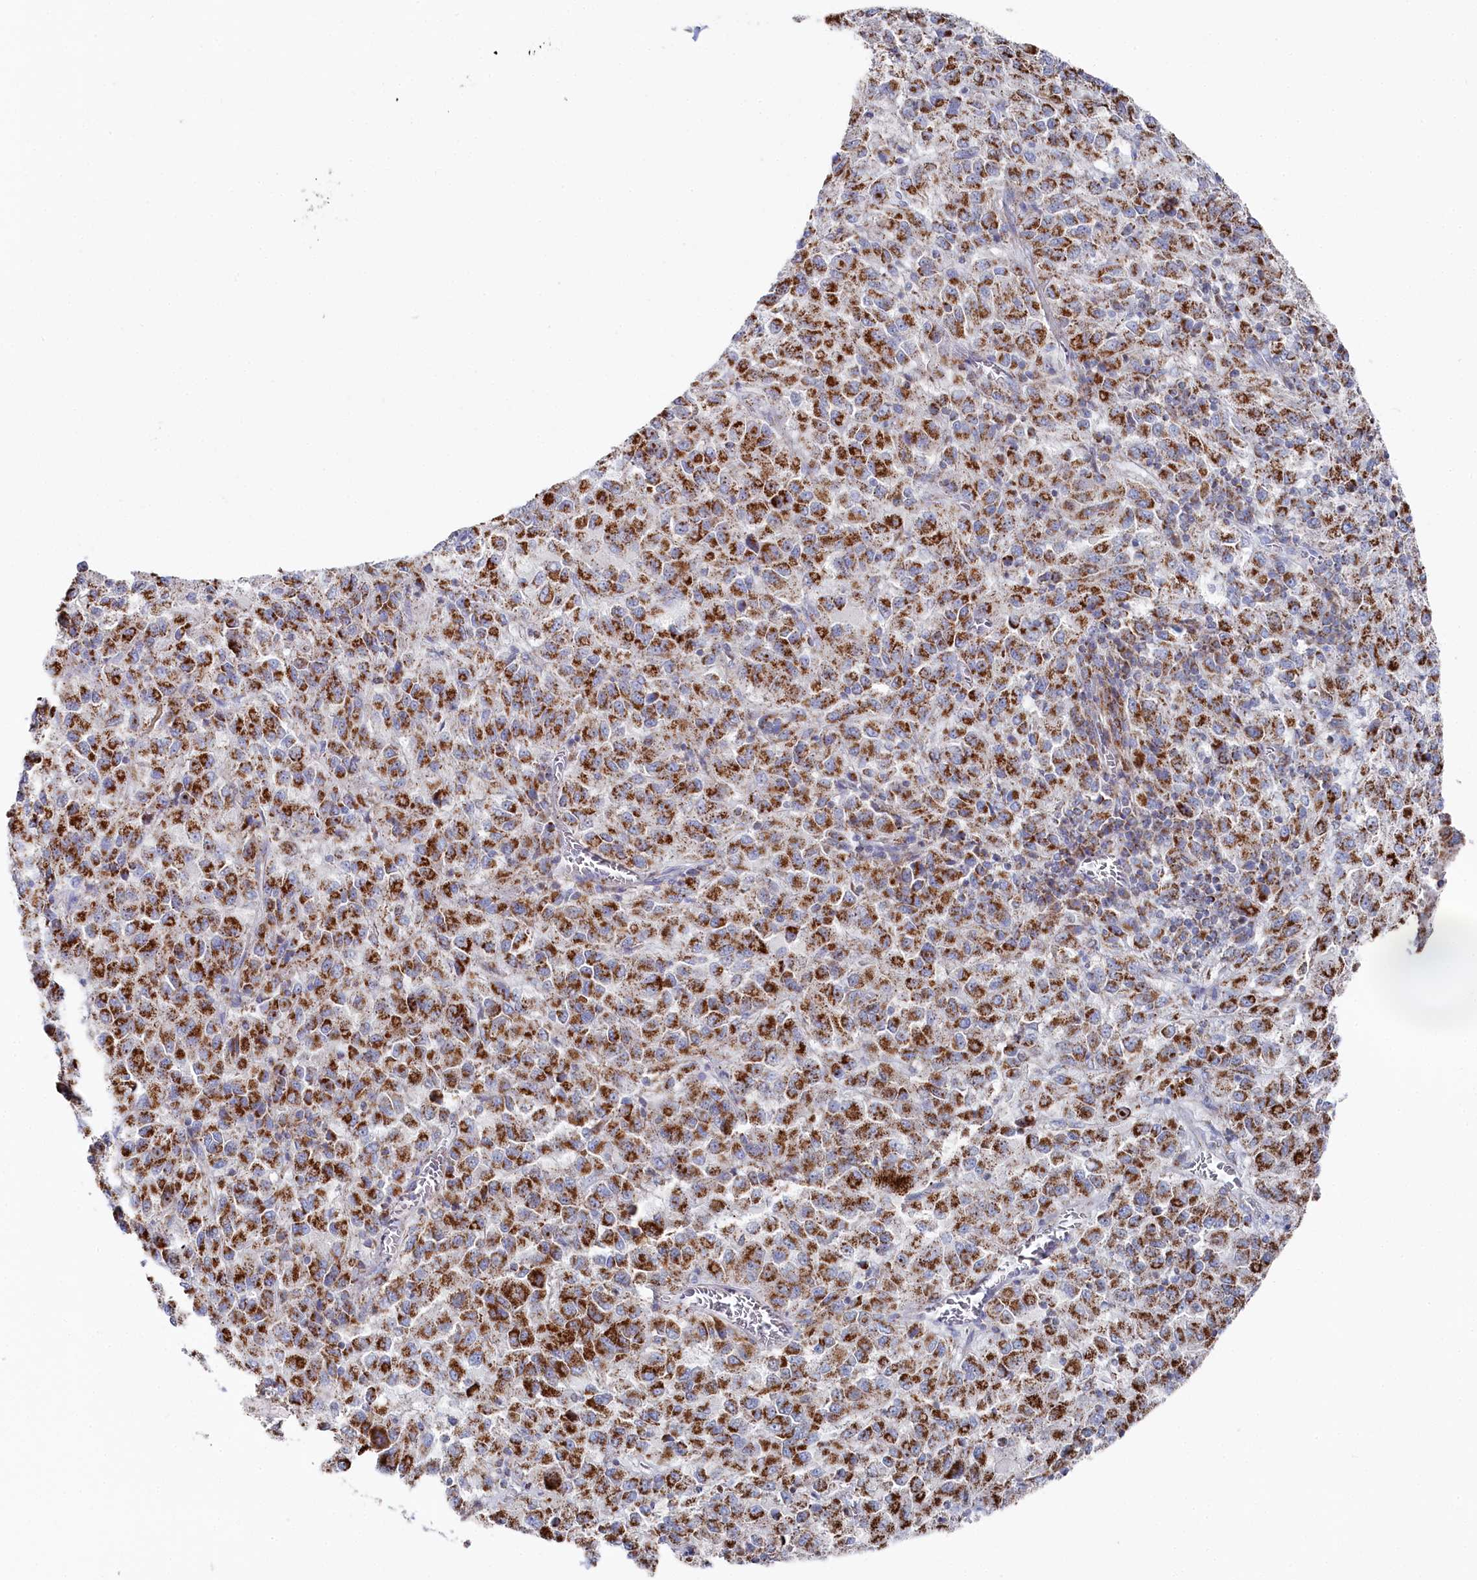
{"staining": {"intensity": "strong", "quantity": ">75%", "location": "cytoplasmic/membranous"}, "tissue": "melanoma", "cell_type": "Tumor cells", "image_type": "cancer", "snomed": [{"axis": "morphology", "description": "Malignant melanoma, Metastatic site"}, {"axis": "topography", "description": "Lung"}], "caption": "Protein expression analysis of human melanoma reveals strong cytoplasmic/membranous positivity in about >75% of tumor cells.", "gene": "GLS2", "patient": {"sex": "male", "age": 64}}